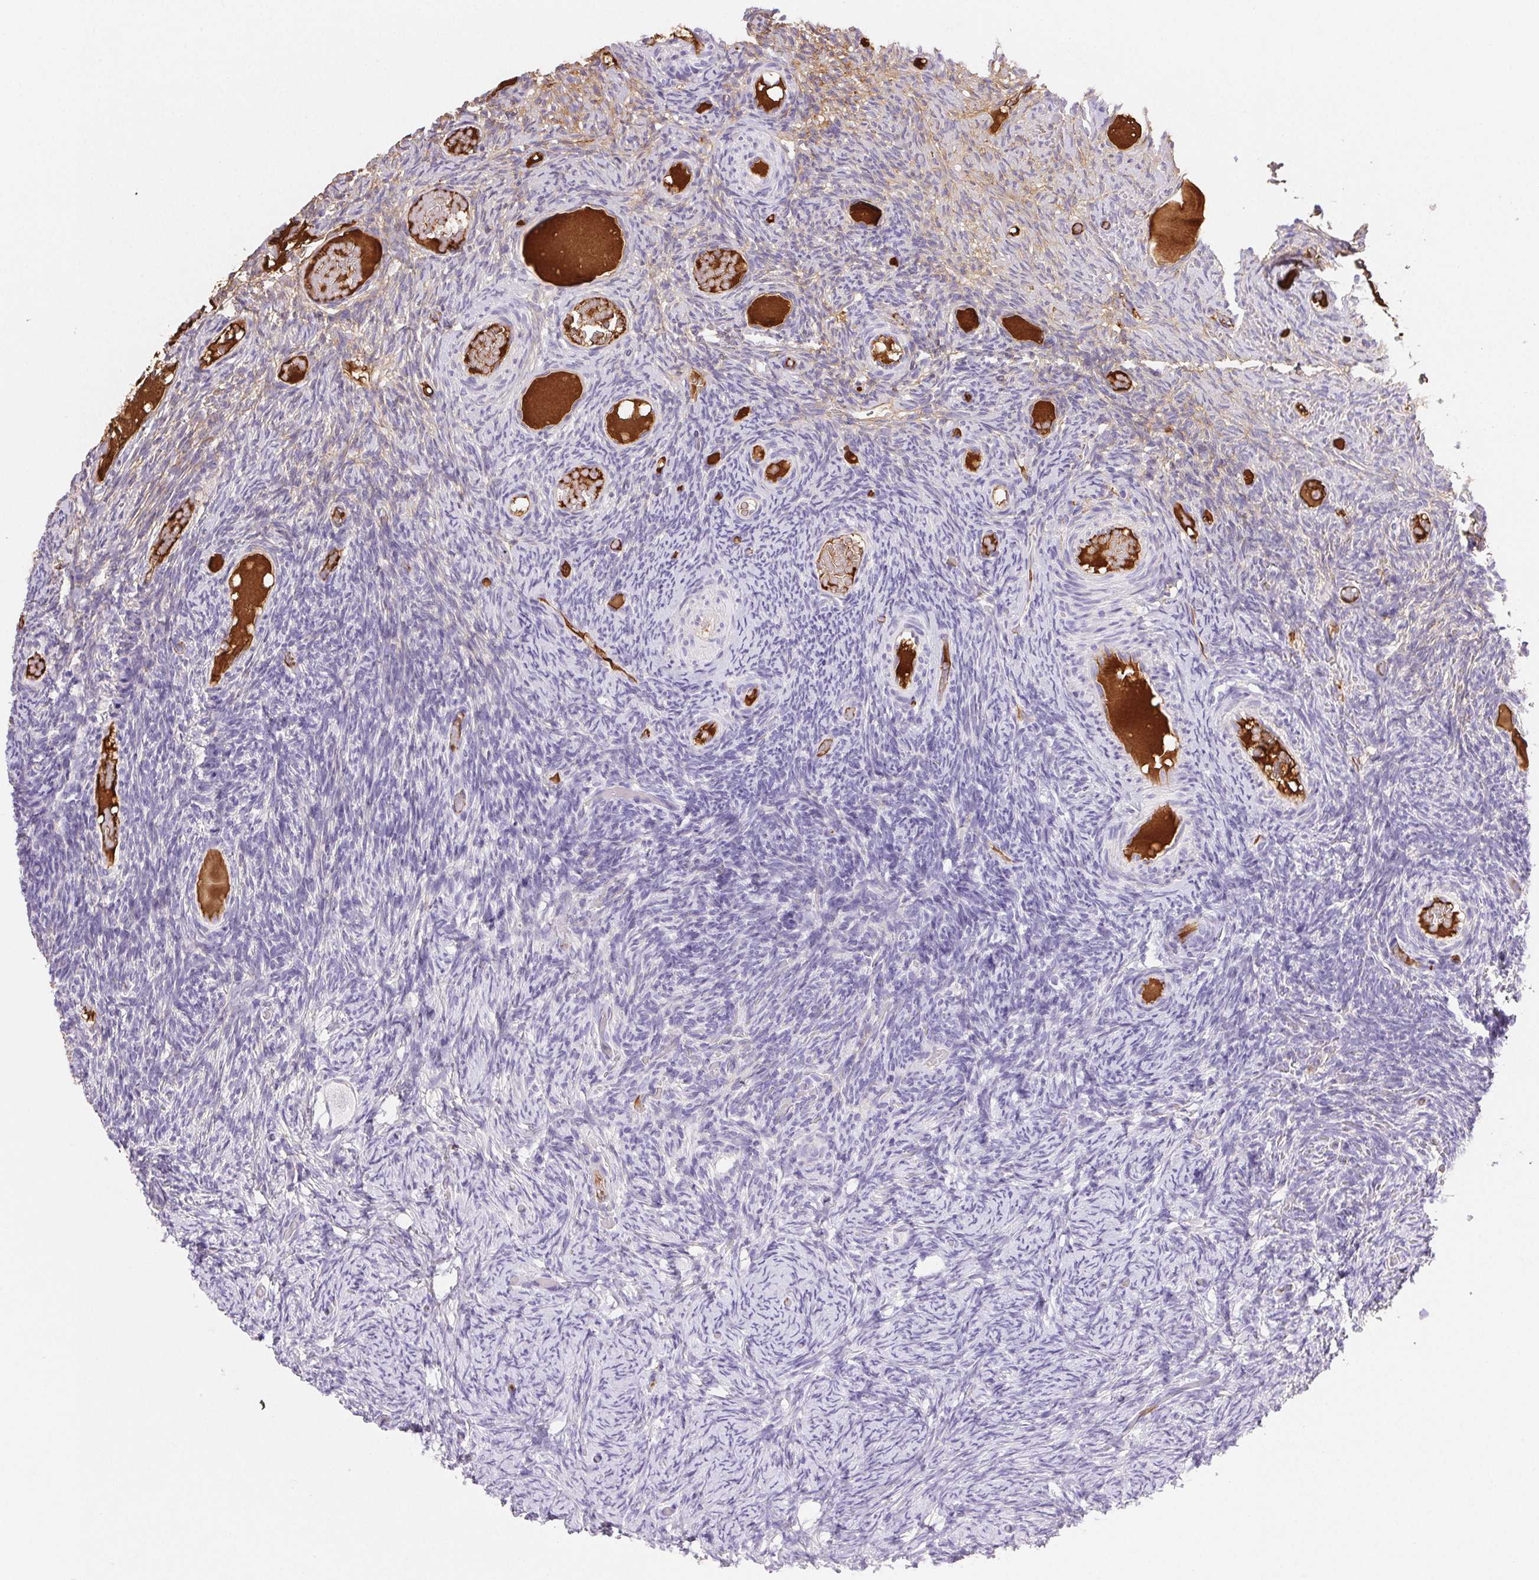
{"staining": {"intensity": "negative", "quantity": "none", "location": "none"}, "tissue": "ovary", "cell_type": "Follicle cells", "image_type": "normal", "snomed": [{"axis": "morphology", "description": "Normal tissue, NOS"}, {"axis": "topography", "description": "Ovary"}], "caption": "IHC photomicrograph of unremarkable human ovary stained for a protein (brown), which exhibits no expression in follicle cells. The staining was performed using DAB to visualize the protein expression in brown, while the nuclei were stained in blue with hematoxylin (Magnification: 20x).", "gene": "FGA", "patient": {"sex": "female", "age": 34}}